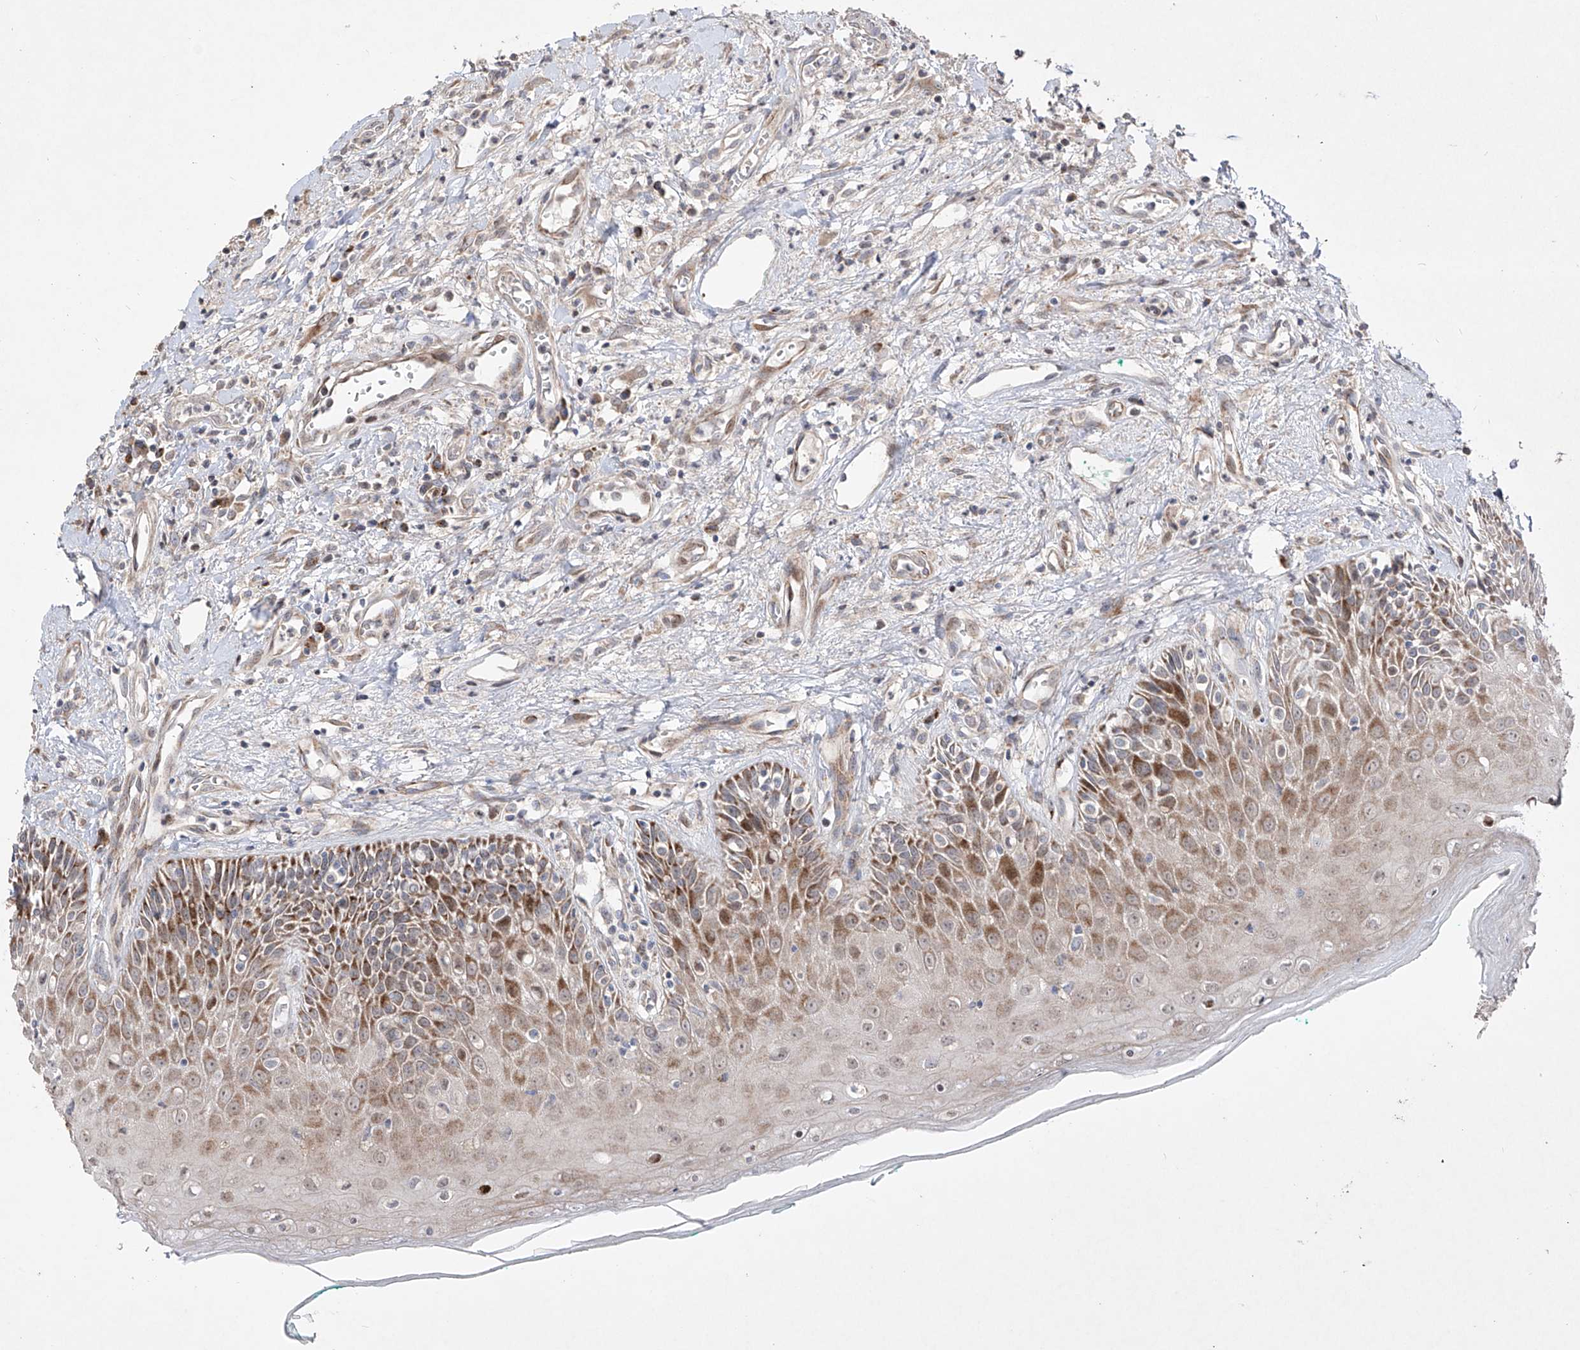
{"staining": {"intensity": "moderate", "quantity": "25%-75%", "location": "cytoplasmic/membranous"}, "tissue": "oral mucosa", "cell_type": "Squamous epithelial cells", "image_type": "normal", "snomed": [{"axis": "morphology", "description": "Normal tissue, NOS"}, {"axis": "topography", "description": "Oral tissue"}], "caption": "Oral mucosa stained for a protein (brown) shows moderate cytoplasmic/membranous positive staining in about 25%-75% of squamous epithelial cells.", "gene": "YKT6", "patient": {"sex": "female", "age": 70}}